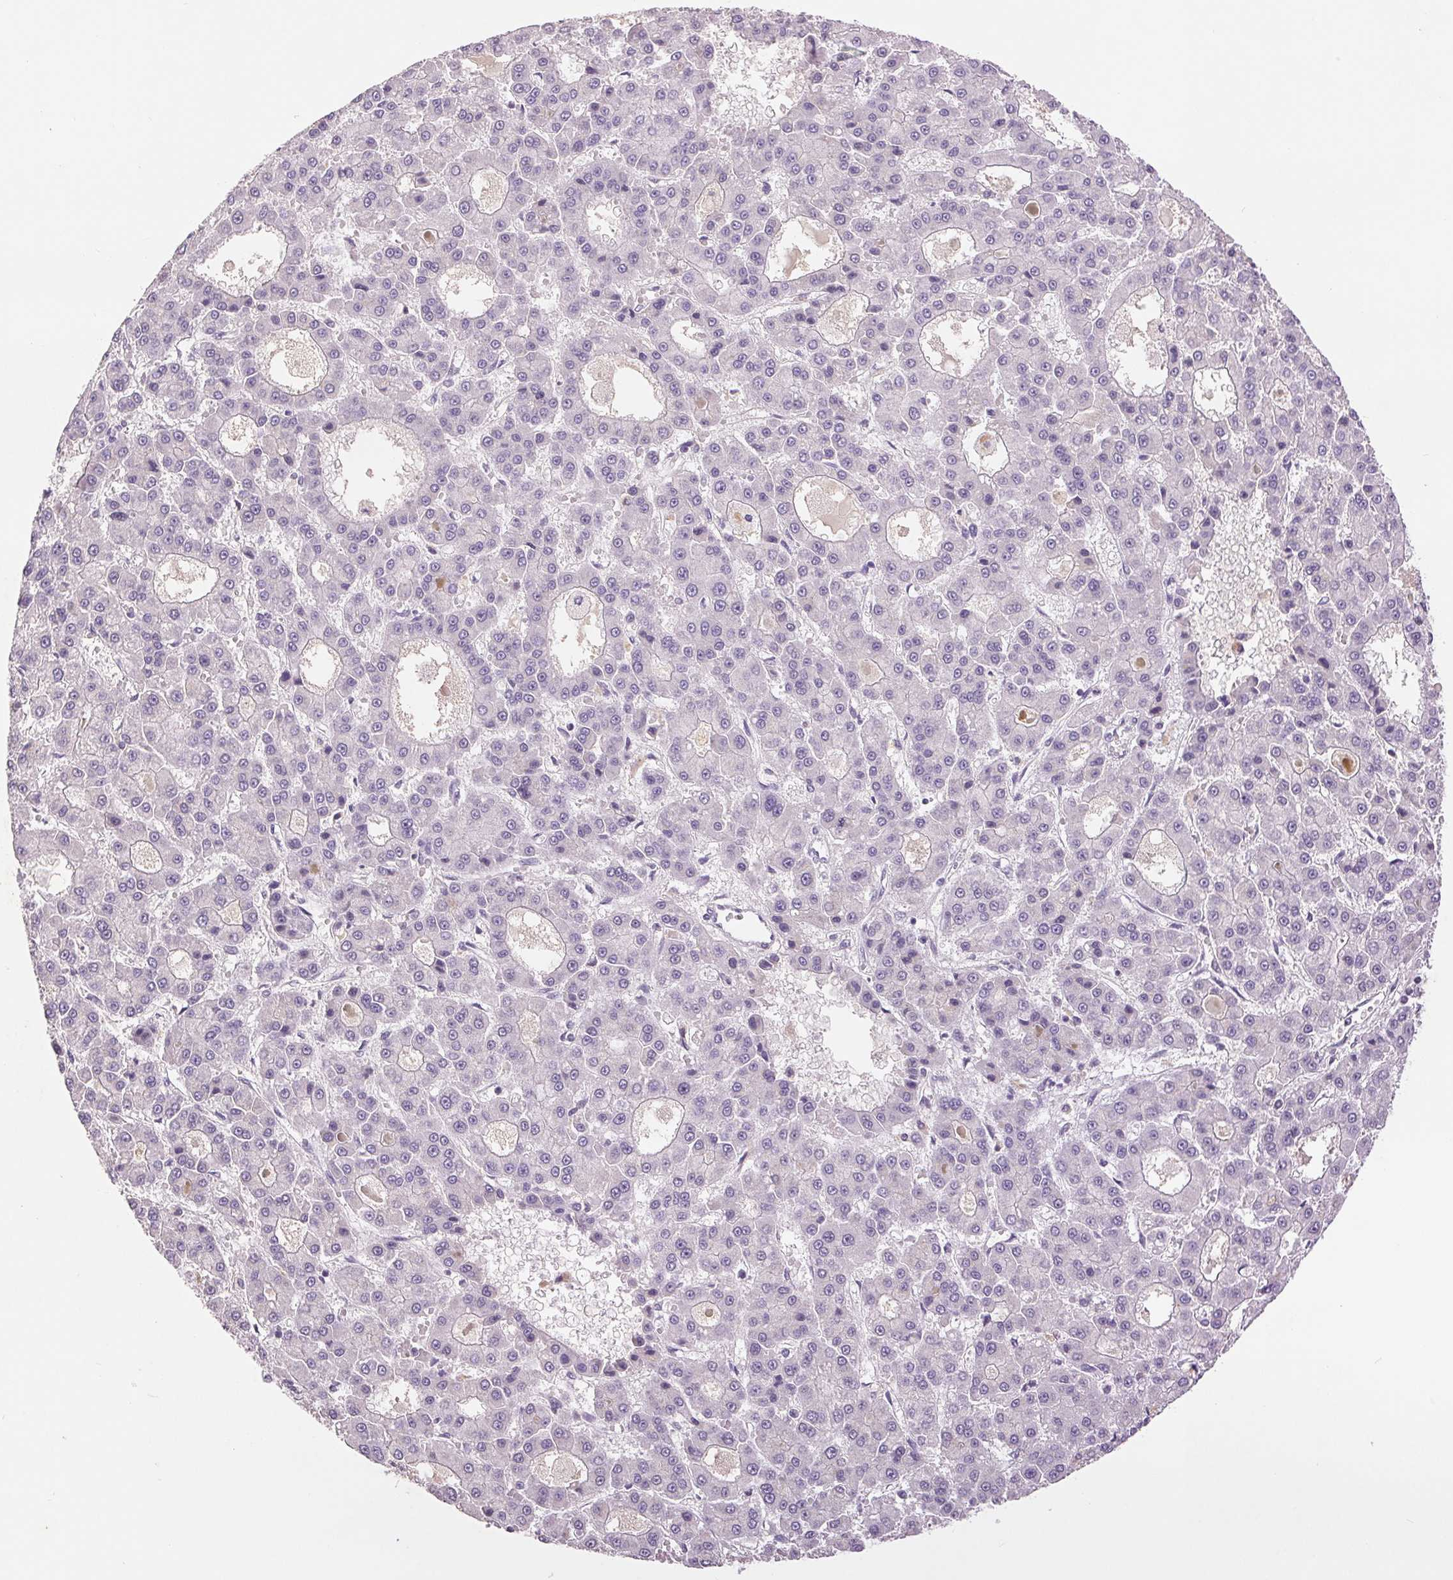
{"staining": {"intensity": "negative", "quantity": "none", "location": "none"}, "tissue": "liver cancer", "cell_type": "Tumor cells", "image_type": "cancer", "snomed": [{"axis": "morphology", "description": "Carcinoma, Hepatocellular, NOS"}, {"axis": "topography", "description": "Liver"}], "caption": "Immunohistochemistry of human liver cancer shows no staining in tumor cells.", "gene": "FXYD4", "patient": {"sex": "male", "age": 70}}